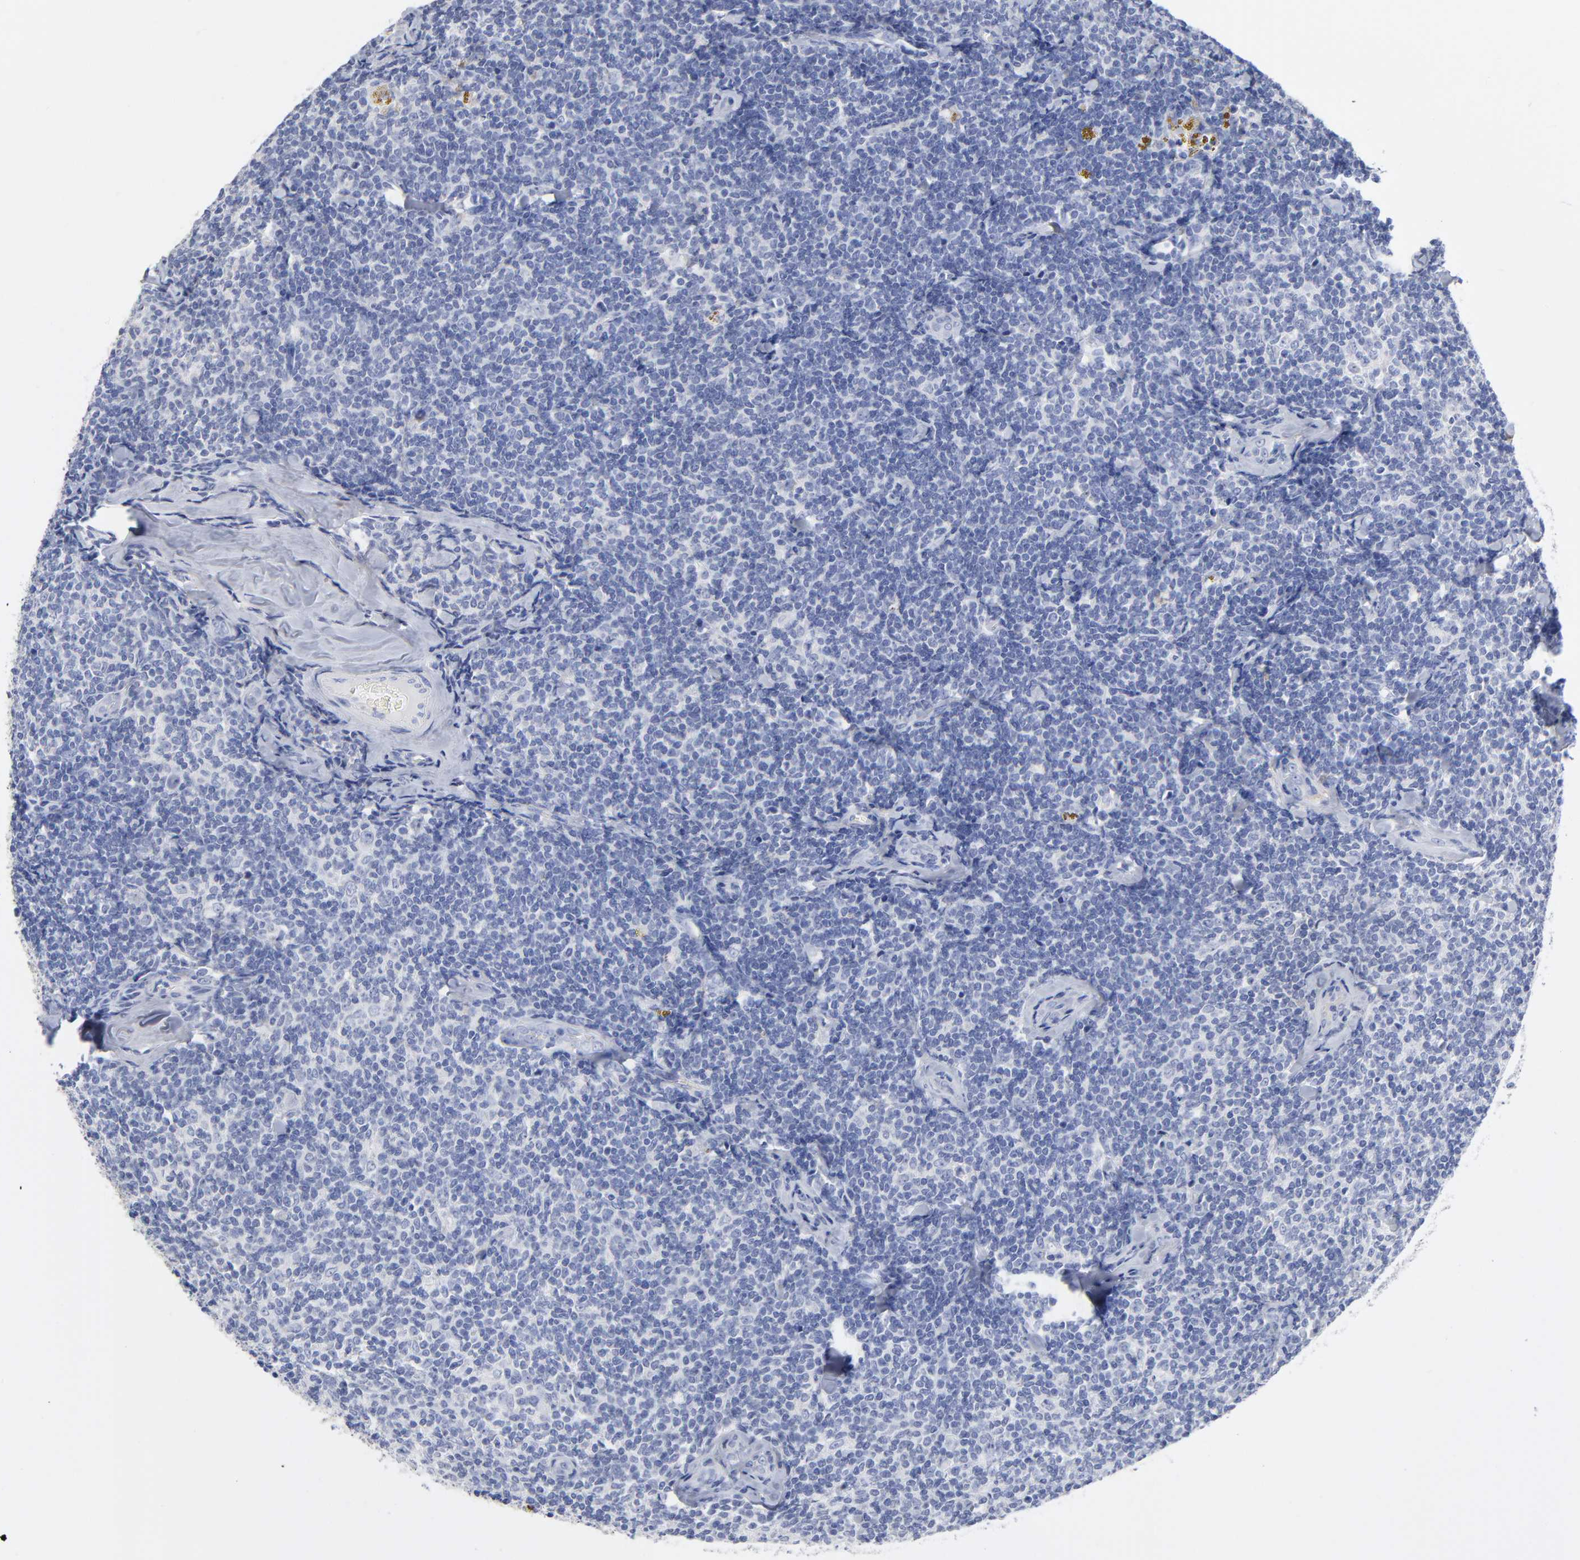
{"staining": {"intensity": "negative", "quantity": "none", "location": "none"}, "tissue": "lymphoma", "cell_type": "Tumor cells", "image_type": "cancer", "snomed": [{"axis": "morphology", "description": "Malignant lymphoma, non-Hodgkin's type, Low grade"}, {"axis": "topography", "description": "Lymph node"}], "caption": "IHC image of lymphoma stained for a protein (brown), which reveals no staining in tumor cells.", "gene": "PTP4A1", "patient": {"sex": "female", "age": 56}}